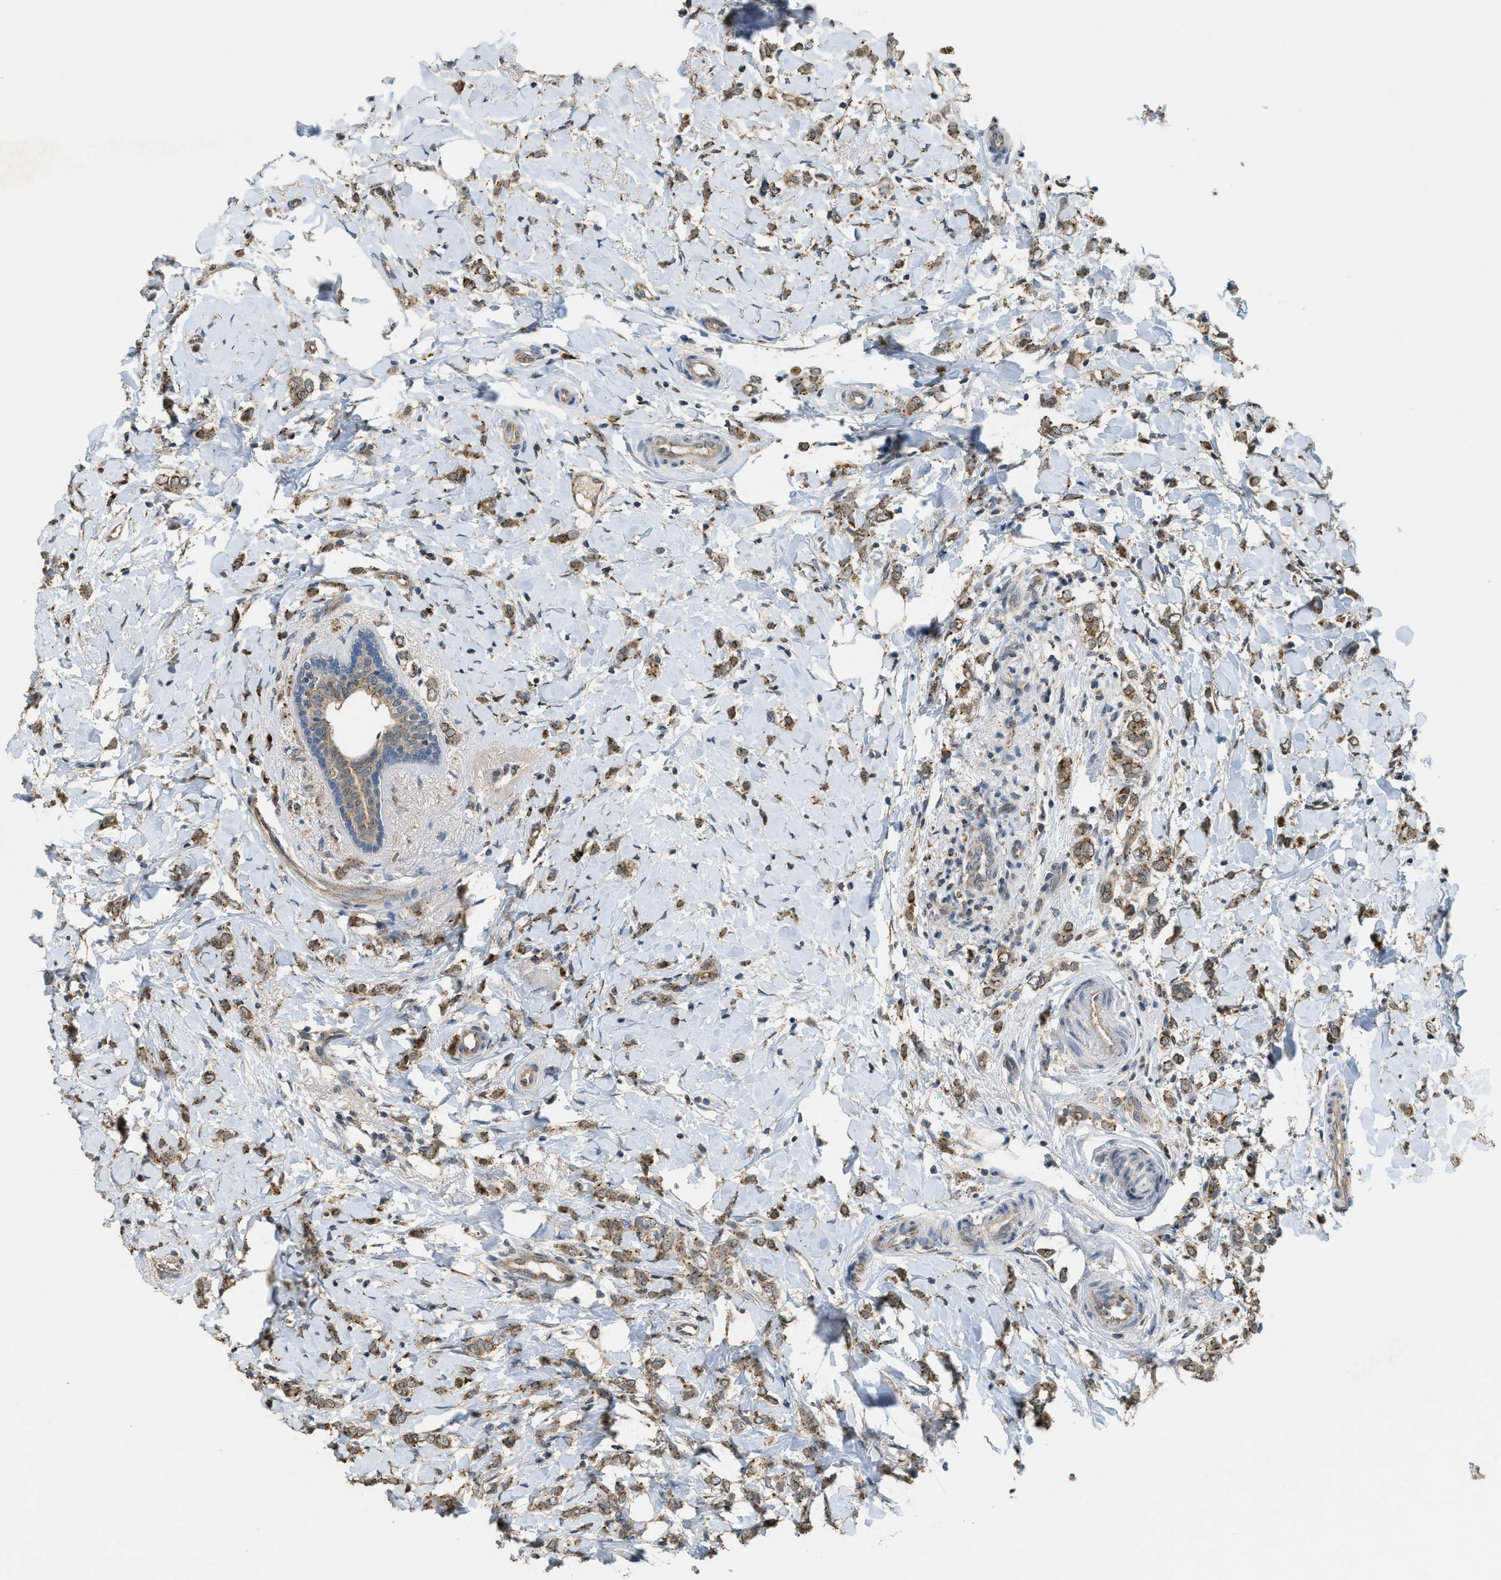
{"staining": {"intensity": "moderate", "quantity": ">75%", "location": "cytoplasmic/membranous"}, "tissue": "breast cancer", "cell_type": "Tumor cells", "image_type": "cancer", "snomed": [{"axis": "morphology", "description": "Normal tissue, NOS"}, {"axis": "morphology", "description": "Lobular carcinoma"}, {"axis": "topography", "description": "Breast"}], "caption": "A photomicrograph of breast cancer (lobular carcinoma) stained for a protein demonstrates moderate cytoplasmic/membranous brown staining in tumor cells. The protein of interest is stained brown, and the nuclei are stained in blue (DAB (3,3'-diaminobenzidine) IHC with brightfield microscopy, high magnification).", "gene": "IPO7", "patient": {"sex": "female", "age": 47}}